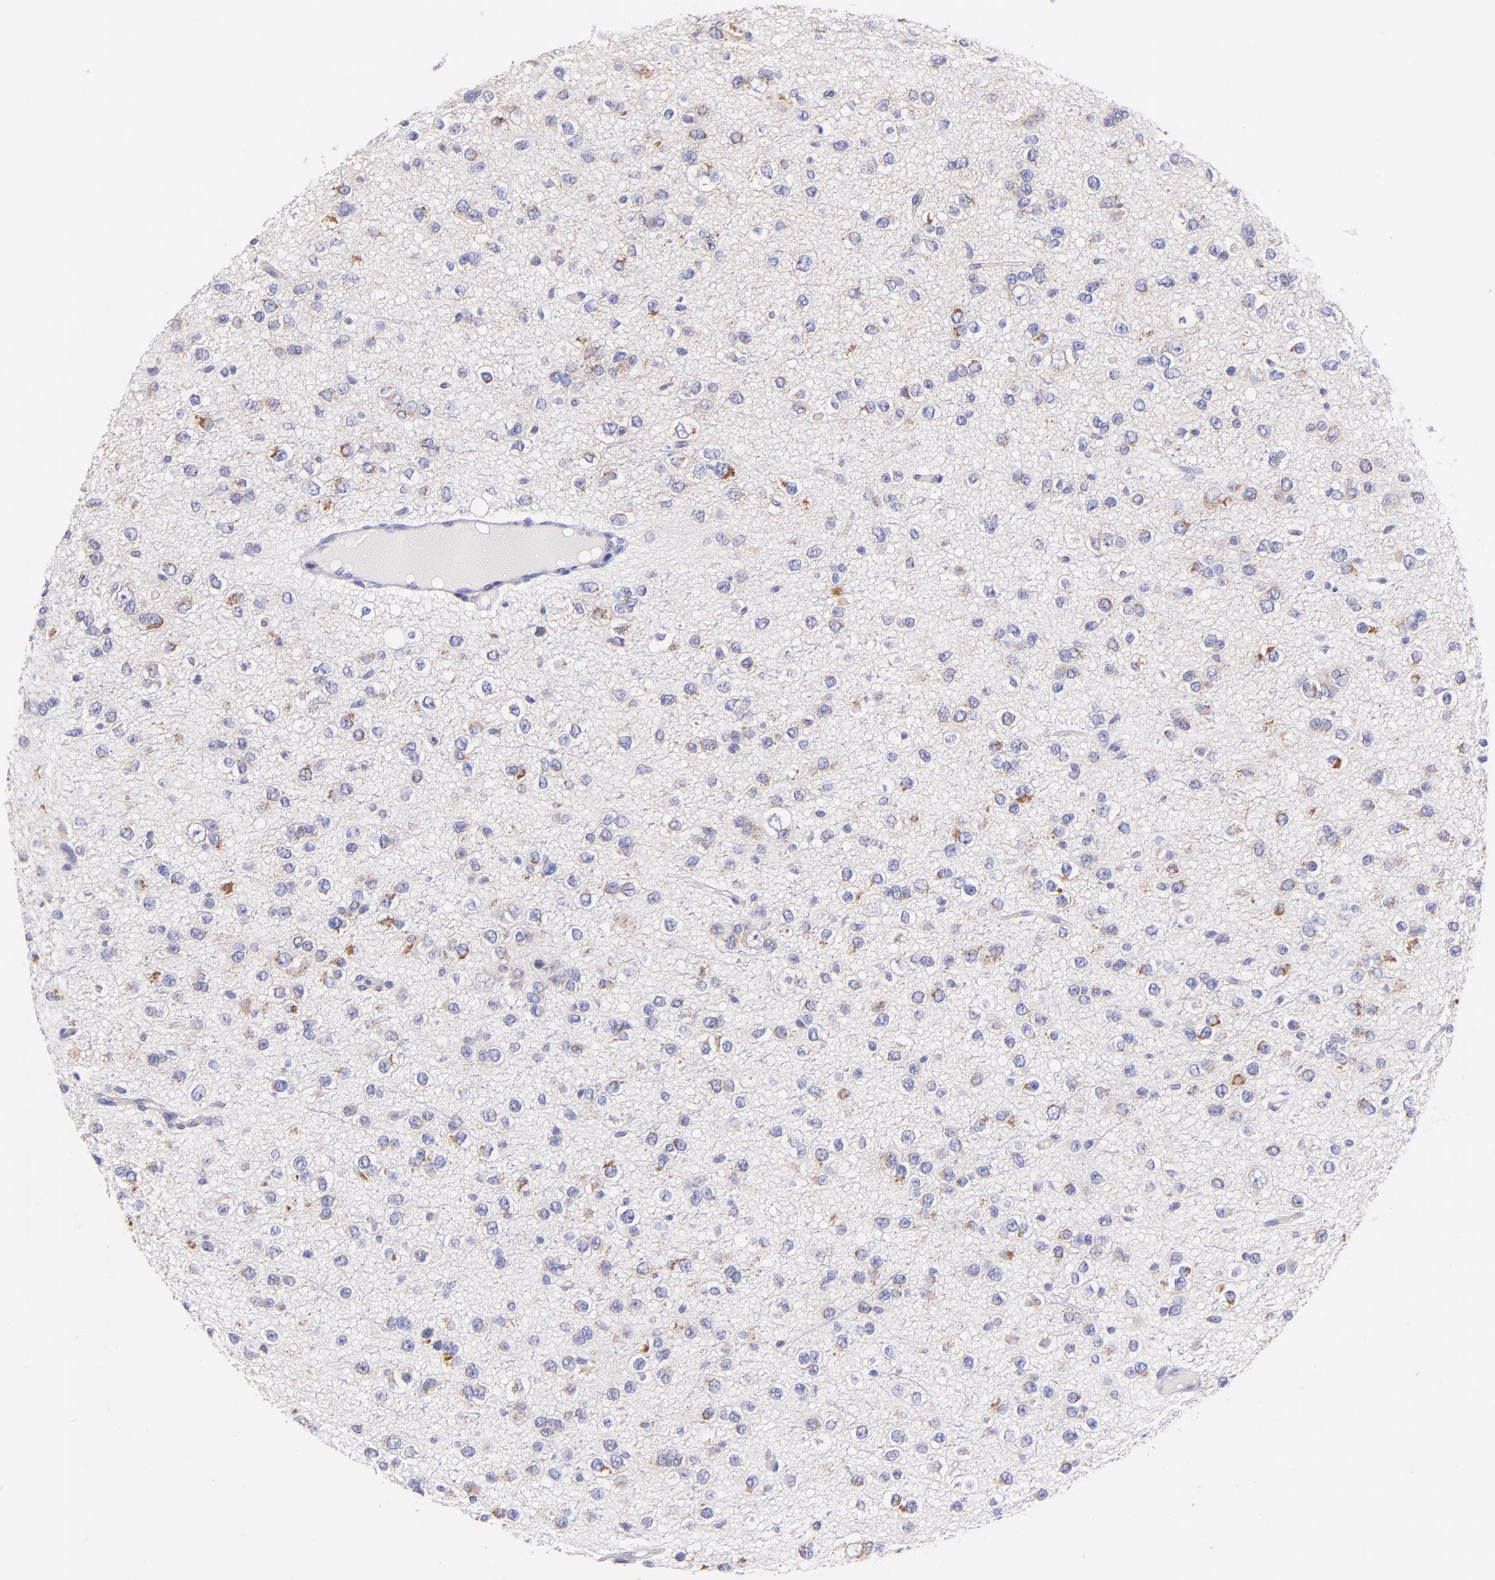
{"staining": {"intensity": "weak", "quantity": "<25%", "location": "cytoplasmic/membranous"}, "tissue": "glioma", "cell_type": "Tumor cells", "image_type": "cancer", "snomed": [{"axis": "morphology", "description": "Glioma, malignant, Low grade"}, {"axis": "topography", "description": "Brain"}], "caption": "DAB immunohistochemical staining of human glioma demonstrates no significant expression in tumor cells.", "gene": "NDUFB7", "patient": {"sex": "male", "age": 42}}